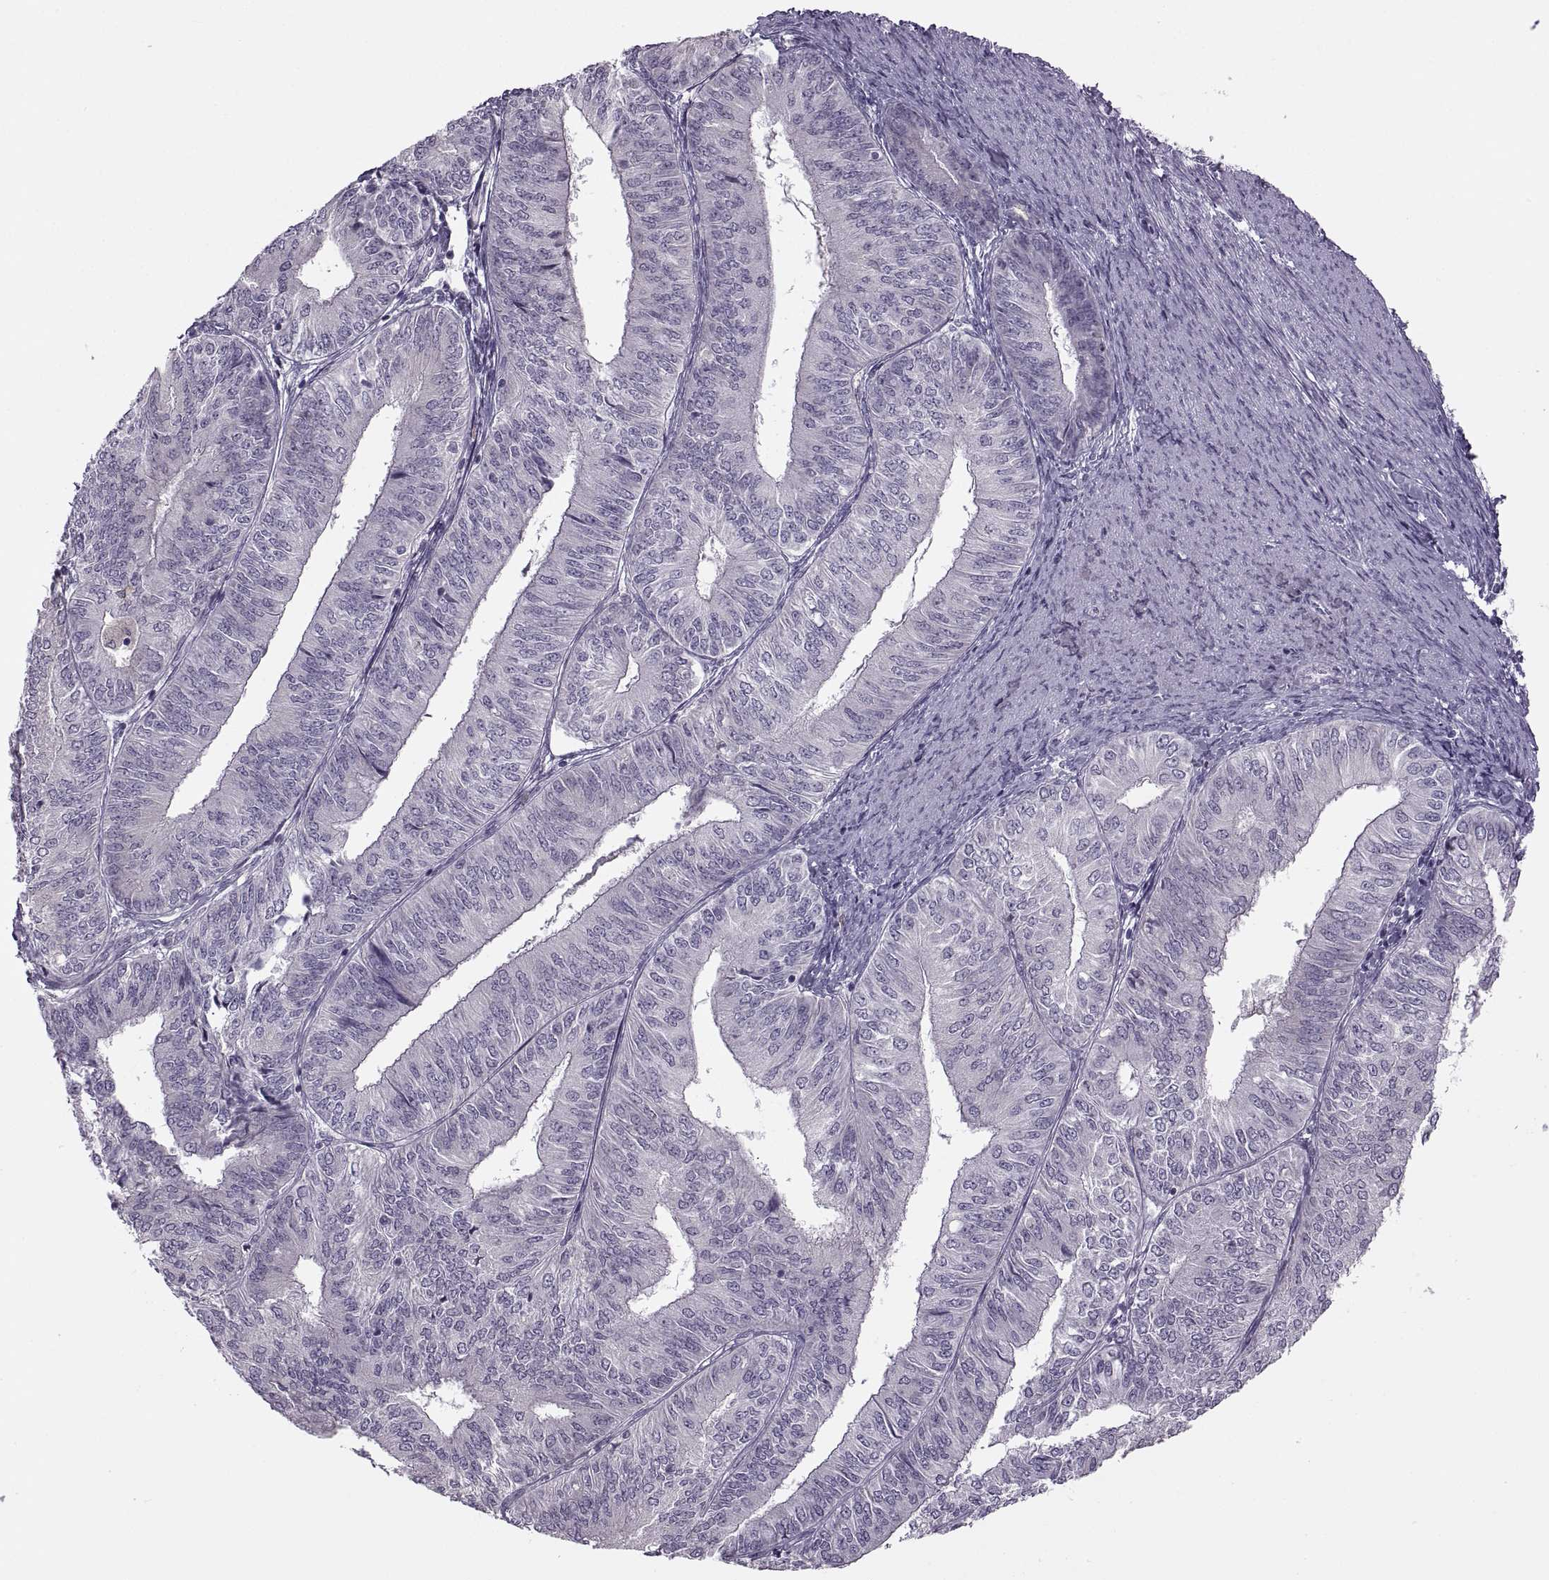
{"staining": {"intensity": "negative", "quantity": "none", "location": "none"}, "tissue": "endometrial cancer", "cell_type": "Tumor cells", "image_type": "cancer", "snomed": [{"axis": "morphology", "description": "Adenocarcinoma, NOS"}, {"axis": "topography", "description": "Endometrium"}], "caption": "DAB (3,3'-diaminobenzidine) immunohistochemical staining of adenocarcinoma (endometrial) shows no significant positivity in tumor cells. Nuclei are stained in blue.", "gene": "H2AP", "patient": {"sex": "female", "age": 58}}